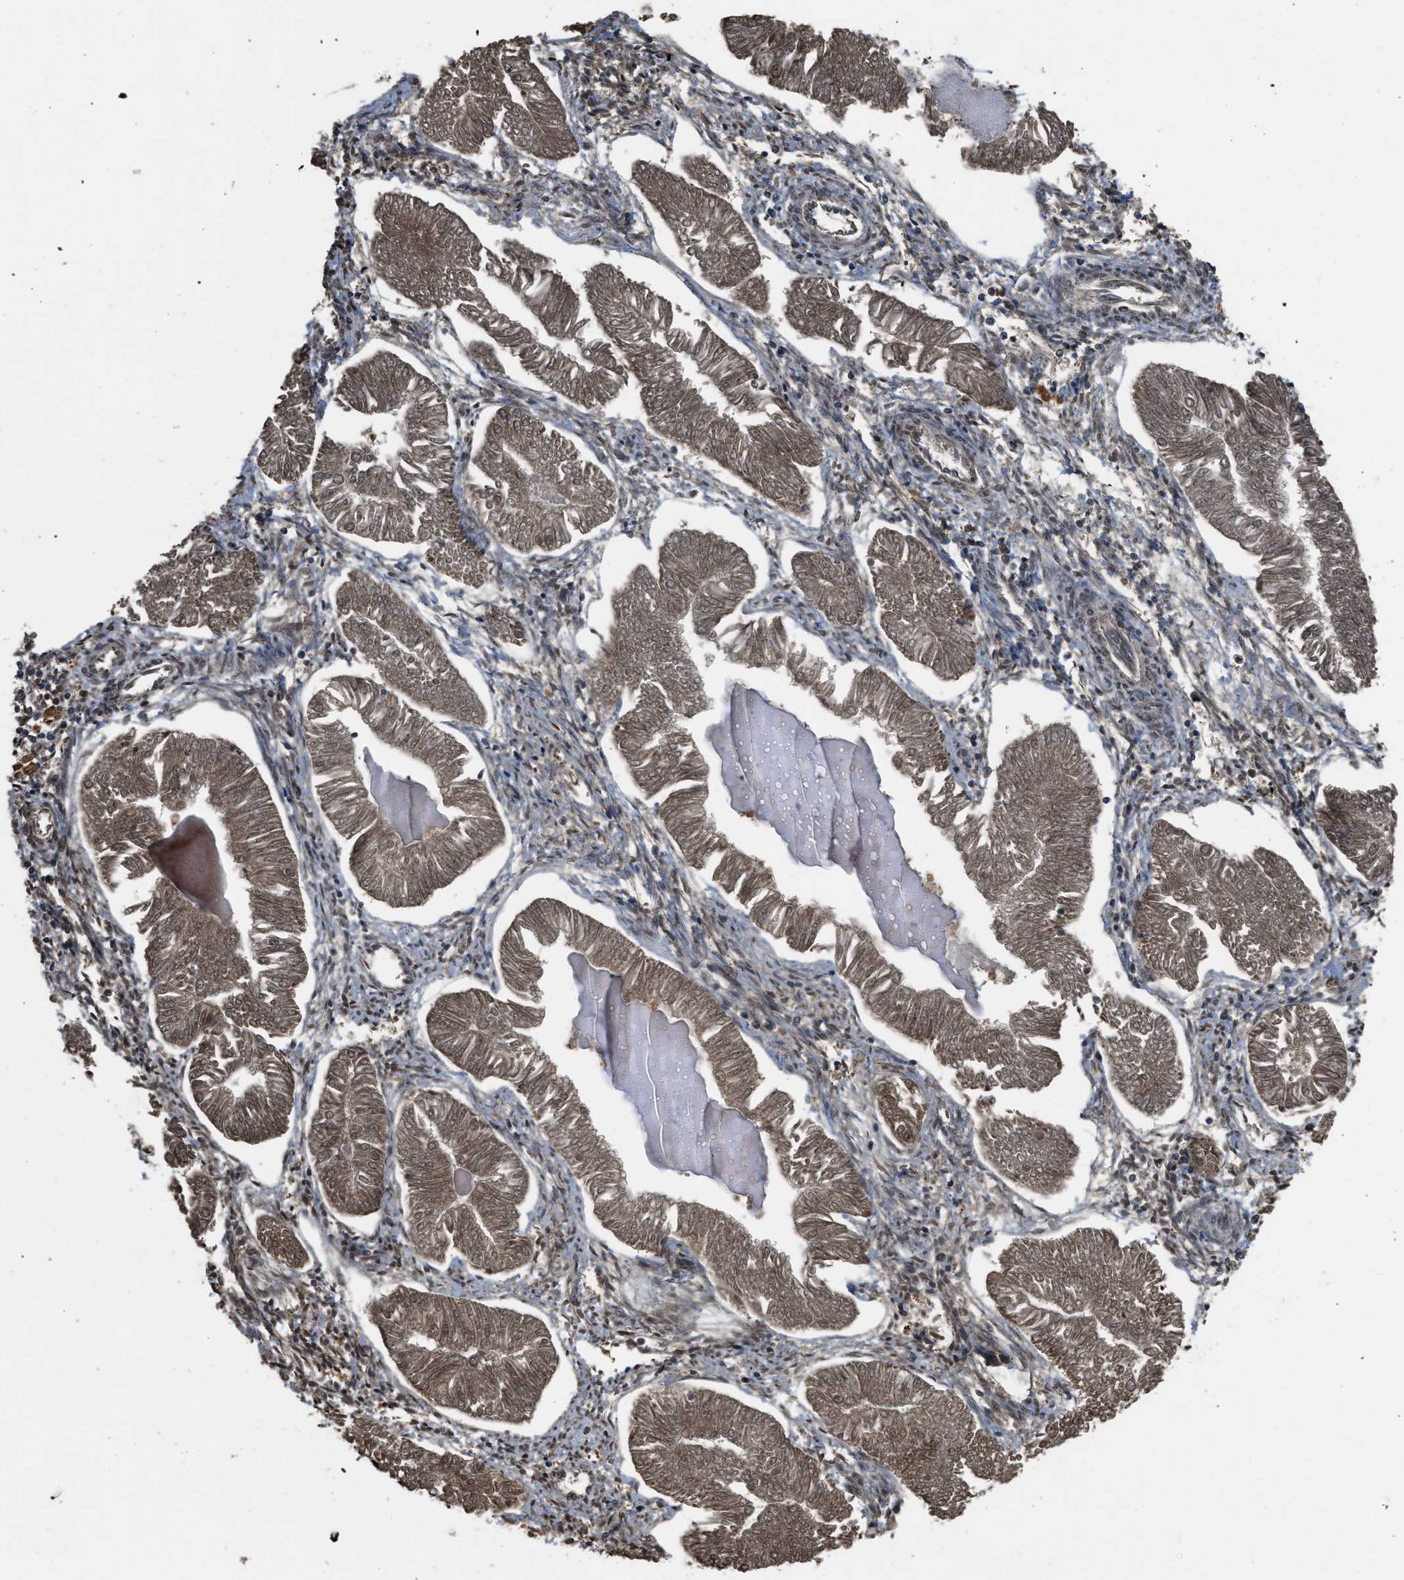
{"staining": {"intensity": "weak", "quantity": ">75%", "location": "cytoplasmic/membranous,nuclear"}, "tissue": "endometrial cancer", "cell_type": "Tumor cells", "image_type": "cancer", "snomed": [{"axis": "morphology", "description": "Adenocarcinoma, NOS"}, {"axis": "topography", "description": "Endometrium"}], "caption": "A brown stain labels weak cytoplasmic/membranous and nuclear expression of a protein in human adenocarcinoma (endometrial) tumor cells. Nuclei are stained in blue.", "gene": "SPTLC1", "patient": {"sex": "female", "age": 53}}